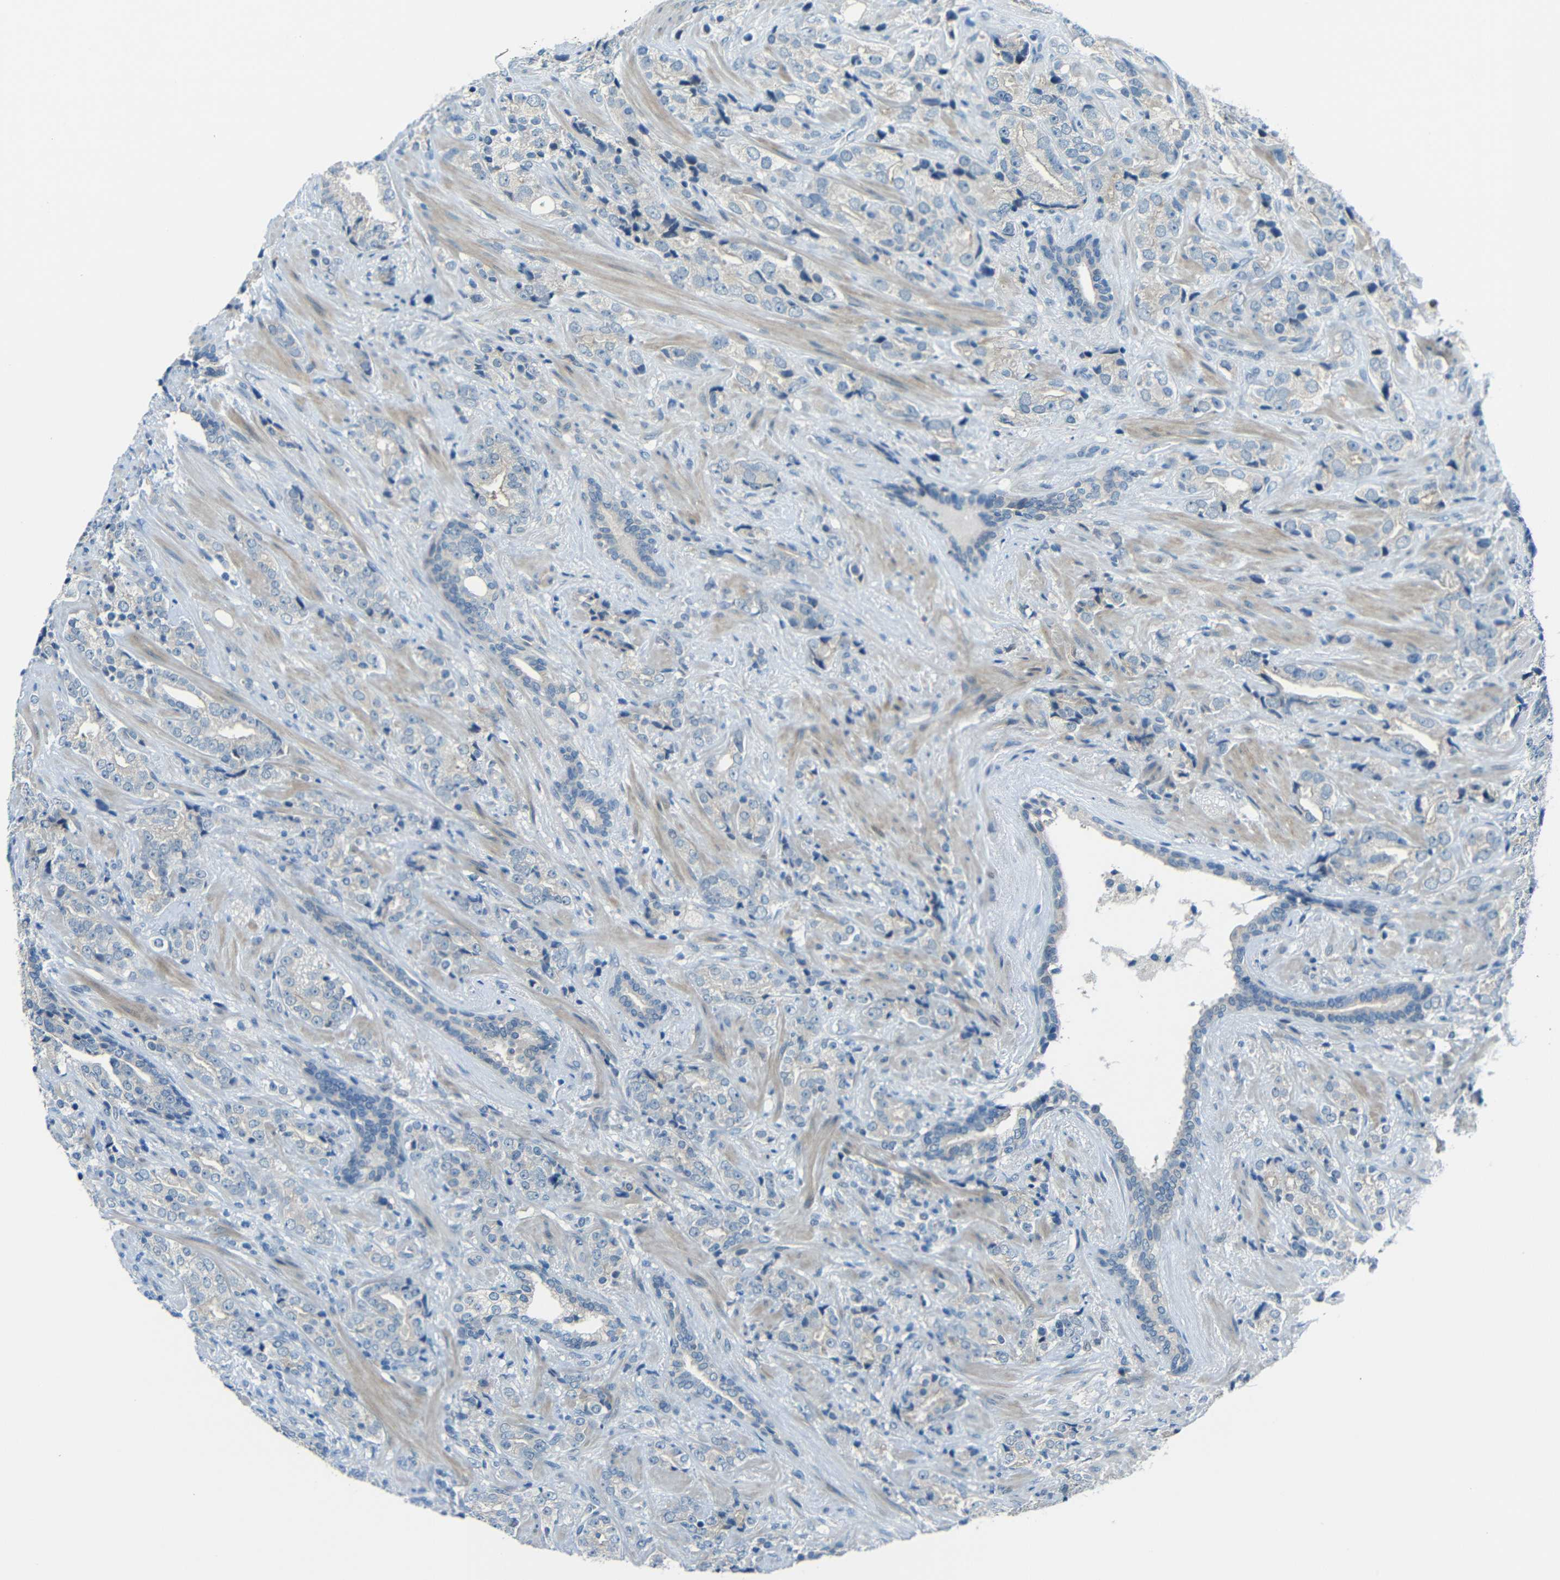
{"staining": {"intensity": "negative", "quantity": "none", "location": "none"}, "tissue": "prostate cancer", "cell_type": "Tumor cells", "image_type": "cancer", "snomed": [{"axis": "morphology", "description": "Adenocarcinoma, High grade"}, {"axis": "topography", "description": "Prostate"}], "caption": "Immunohistochemistry photomicrograph of prostate cancer (high-grade adenocarcinoma) stained for a protein (brown), which shows no positivity in tumor cells. (Brightfield microscopy of DAB immunohistochemistry at high magnification).", "gene": "ANKRD22", "patient": {"sex": "male", "age": 71}}